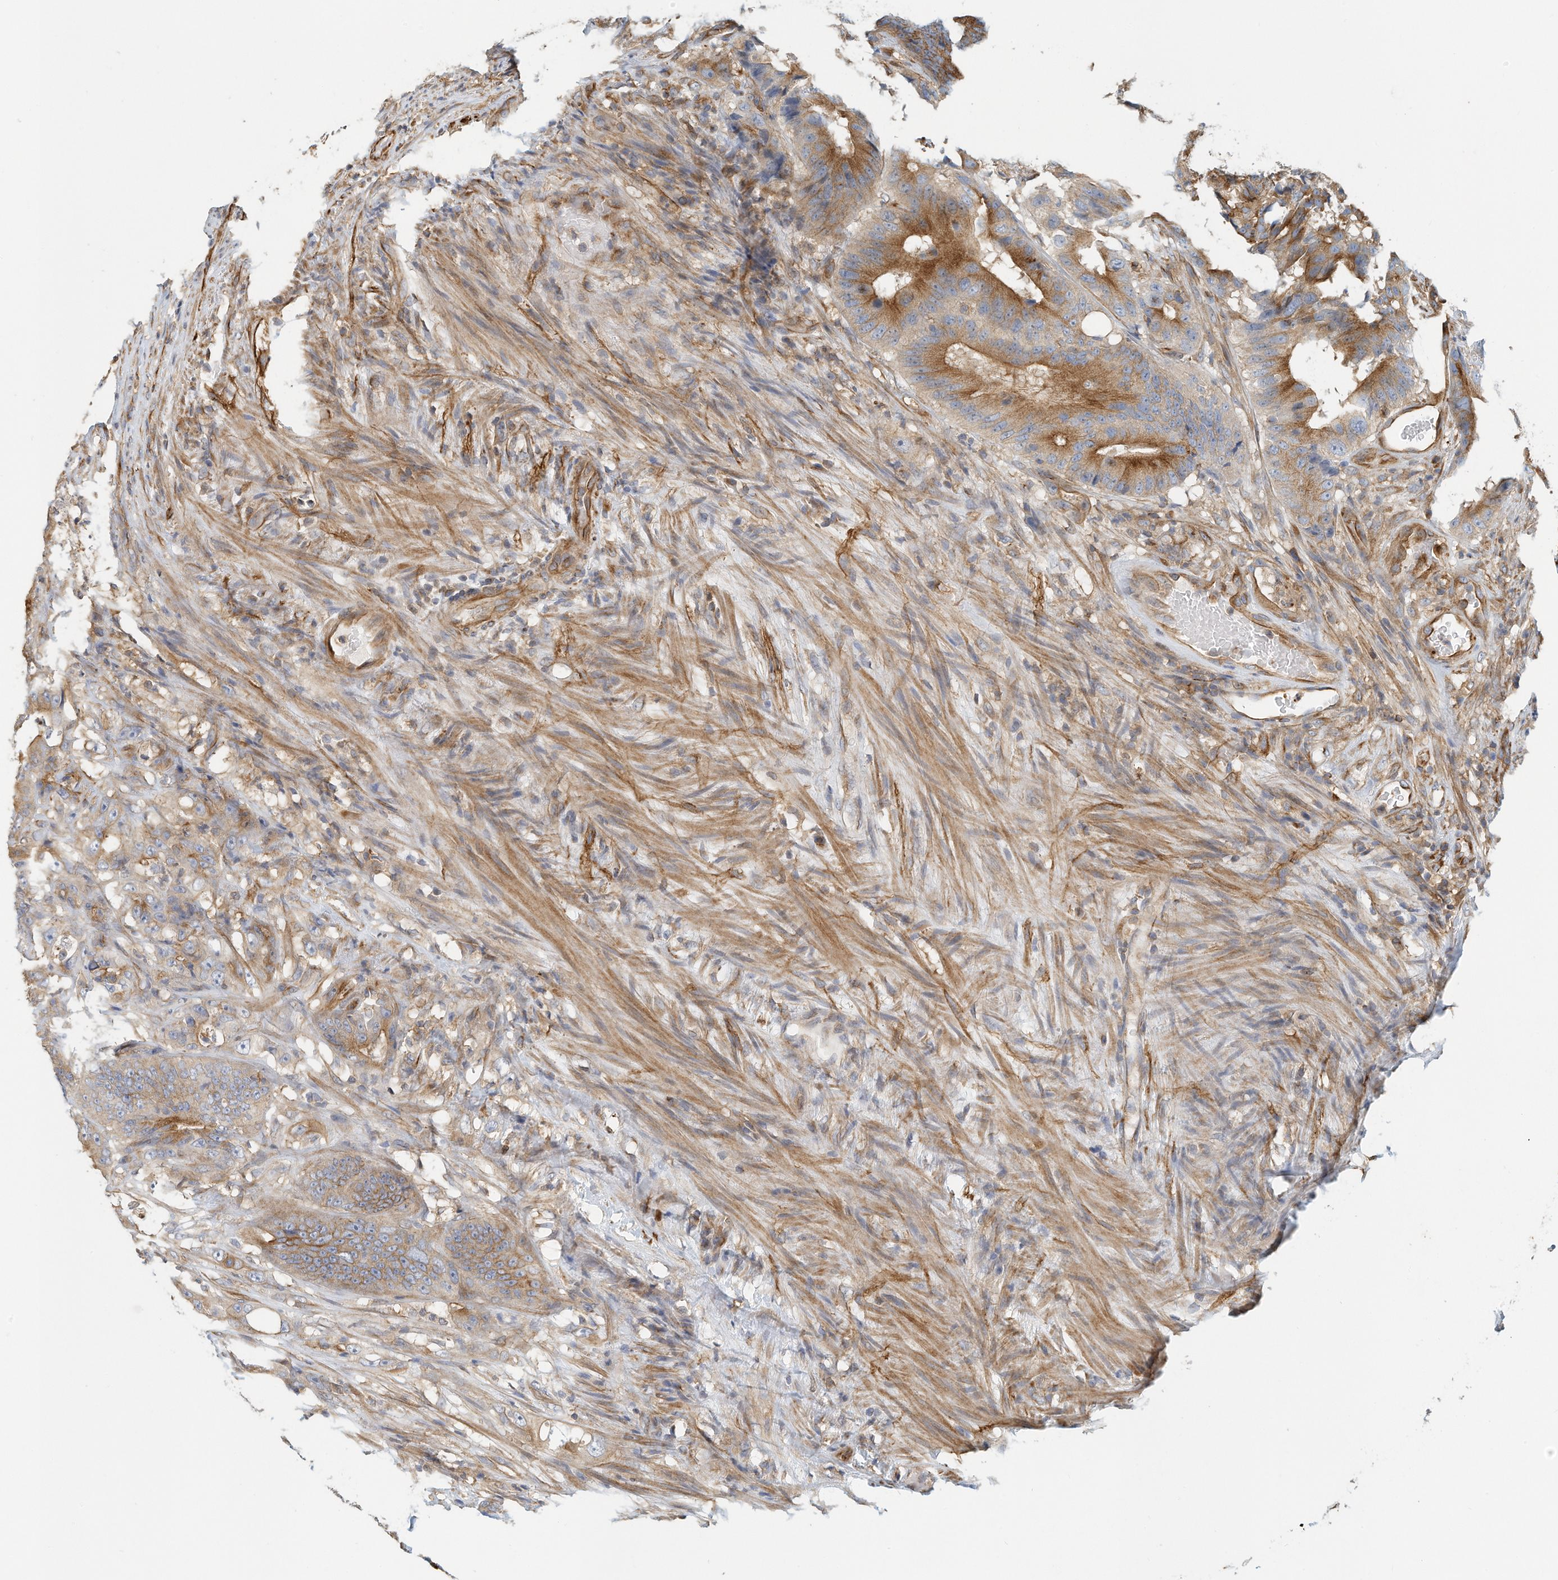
{"staining": {"intensity": "moderate", "quantity": "25%-75%", "location": "cytoplasmic/membranous"}, "tissue": "colorectal cancer", "cell_type": "Tumor cells", "image_type": "cancer", "snomed": [{"axis": "morphology", "description": "Adenocarcinoma, NOS"}, {"axis": "topography", "description": "Colon"}], "caption": "Moderate cytoplasmic/membranous protein positivity is present in about 25%-75% of tumor cells in colorectal cancer. The staining was performed using DAB (3,3'-diaminobenzidine), with brown indicating positive protein expression. Nuclei are stained blue with hematoxylin.", "gene": "MICAL1", "patient": {"sex": "male", "age": 83}}